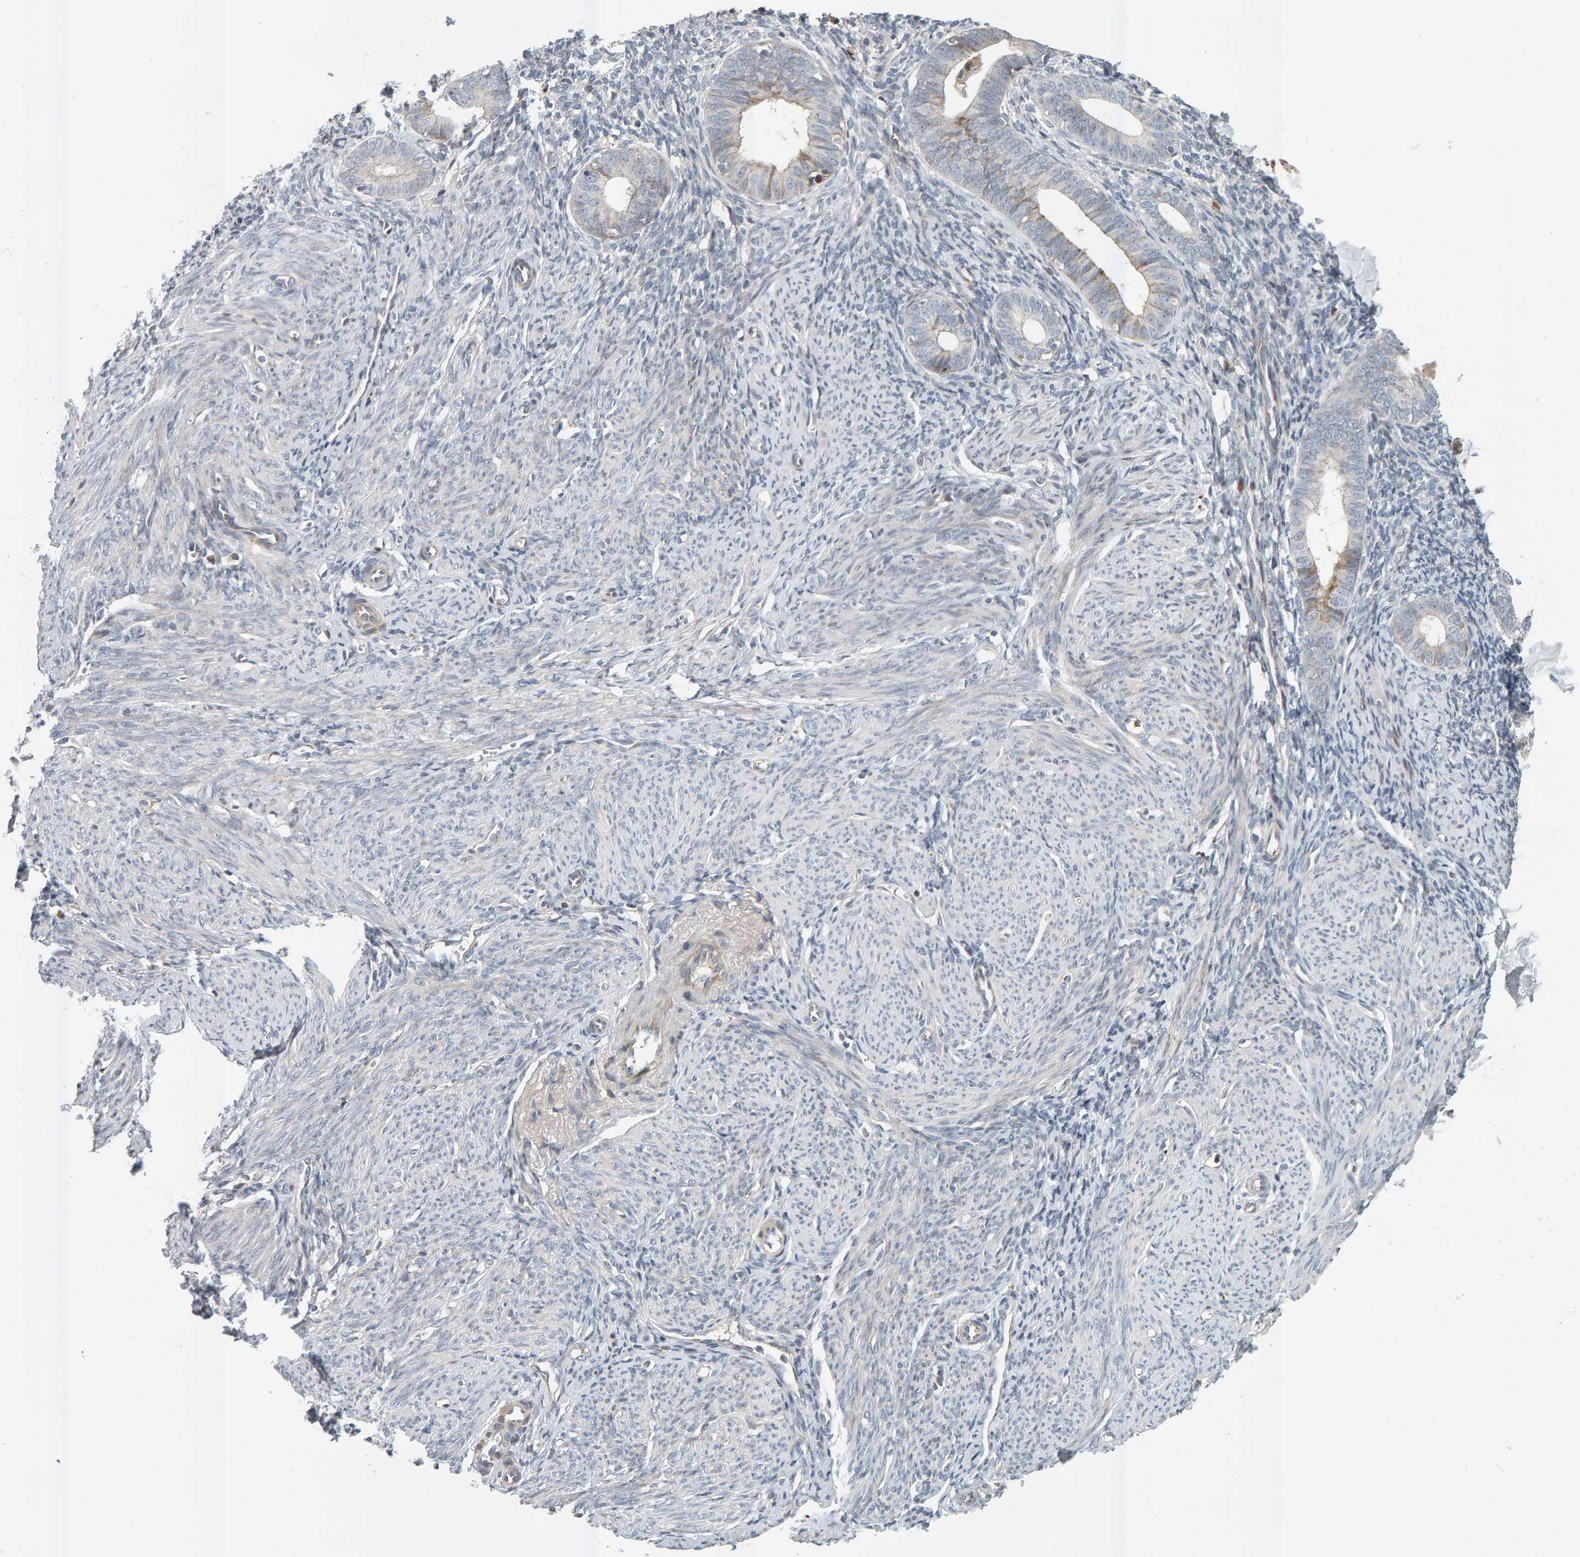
{"staining": {"intensity": "negative", "quantity": "none", "location": "none"}, "tissue": "endometrium", "cell_type": "Cells in endometrial stroma", "image_type": "normal", "snomed": [{"axis": "morphology", "description": "Normal tissue, NOS"}, {"axis": "morphology", "description": "Adenocarcinoma, NOS"}, {"axis": "topography", "description": "Endometrium"}], "caption": "This is an IHC histopathology image of benign human endometrium. There is no staining in cells in endometrial stroma.", "gene": "ZNF160", "patient": {"sex": "female", "age": 57}}